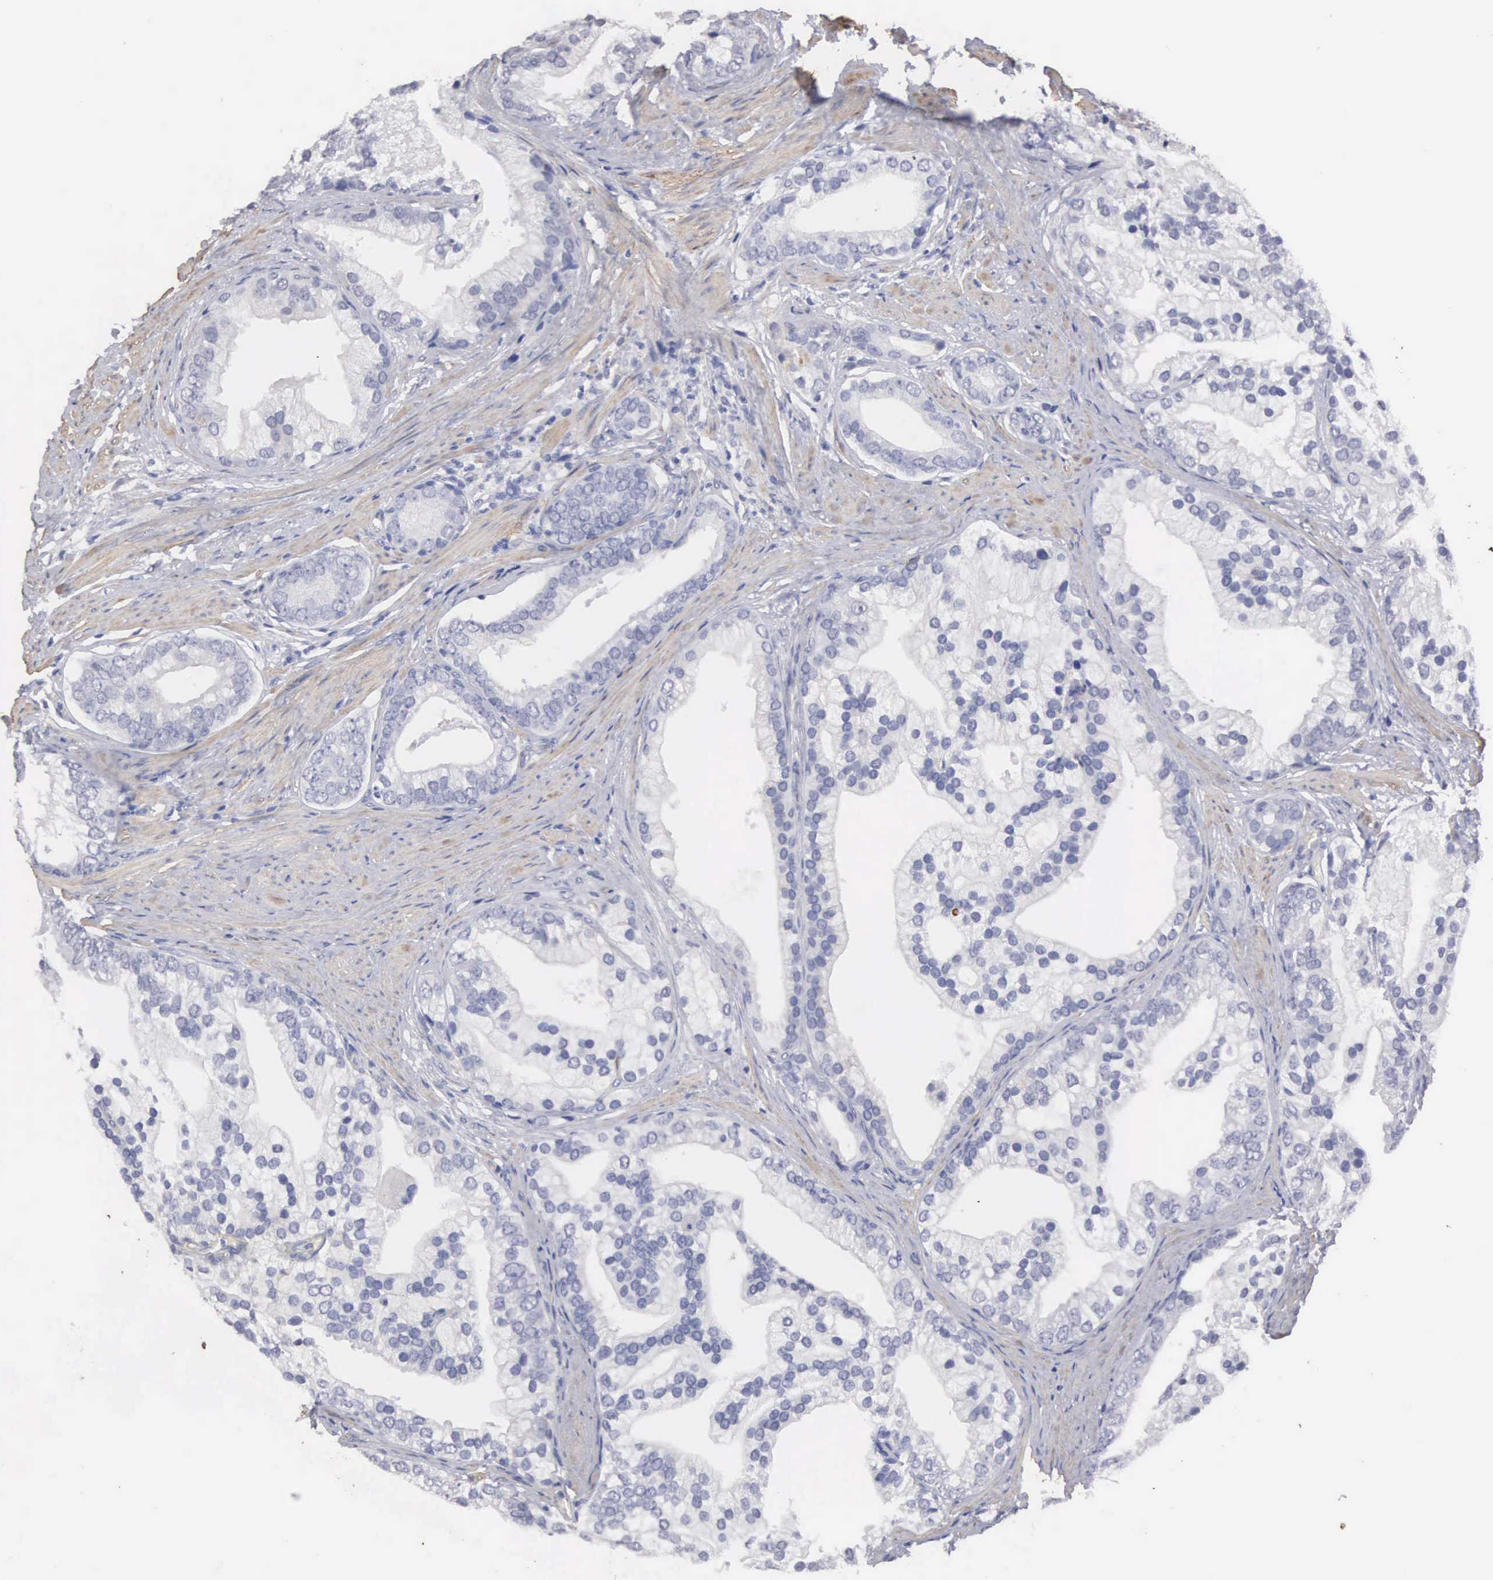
{"staining": {"intensity": "negative", "quantity": "none", "location": "none"}, "tissue": "prostate cancer", "cell_type": "Tumor cells", "image_type": "cancer", "snomed": [{"axis": "morphology", "description": "Adenocarcinoma, Medium grade"}, {"axis": "topography", "description": "Prostate"}], "caption": "Immunohistochemistry histopathology image of prostate adenocarcinoma (medium-grade) stained for a protein (brown), which displays no positivity in tumor cells.", "gene": "ELFN2", "patient": {"sex": "male", "age": 65}}